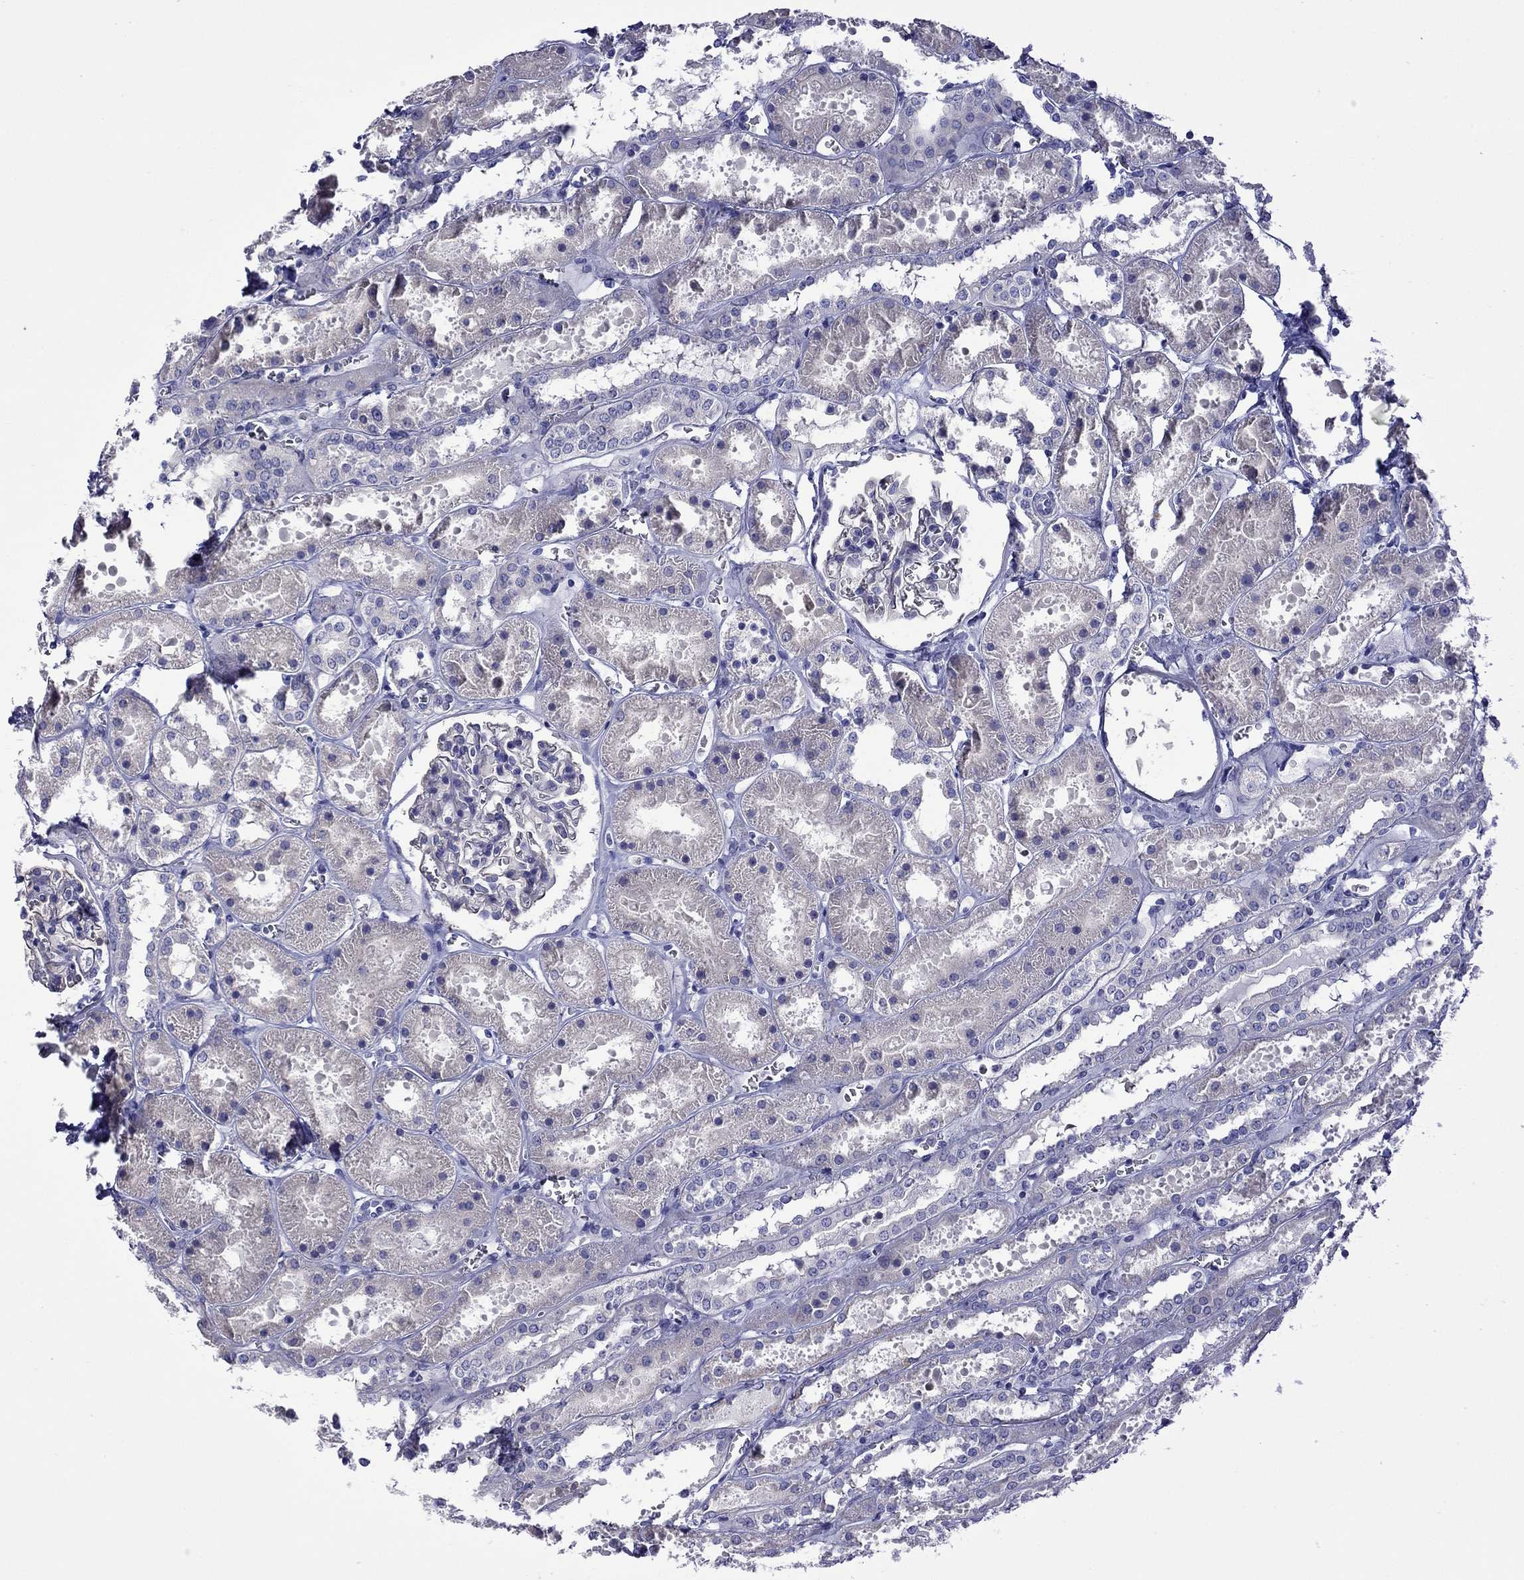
{"staining": {"intensity": "negative", "quantity": "none", "location": "none"}, "tissue": "kidney", "cell_type": "Cells in glomeruli", "image_type": "normal", "snomed": [{"axis": "morphology", "description": "Normal tissue, NOS"}, {"axis": "topography", "description": "Kidney"}], "caption": "An immunohistochemistry histopathology image of normal kidney is shown. There is no staining in cells in glomeruli of kidney.", "gene": "STAR", "patient": {"sex": "female", "age": 41}}